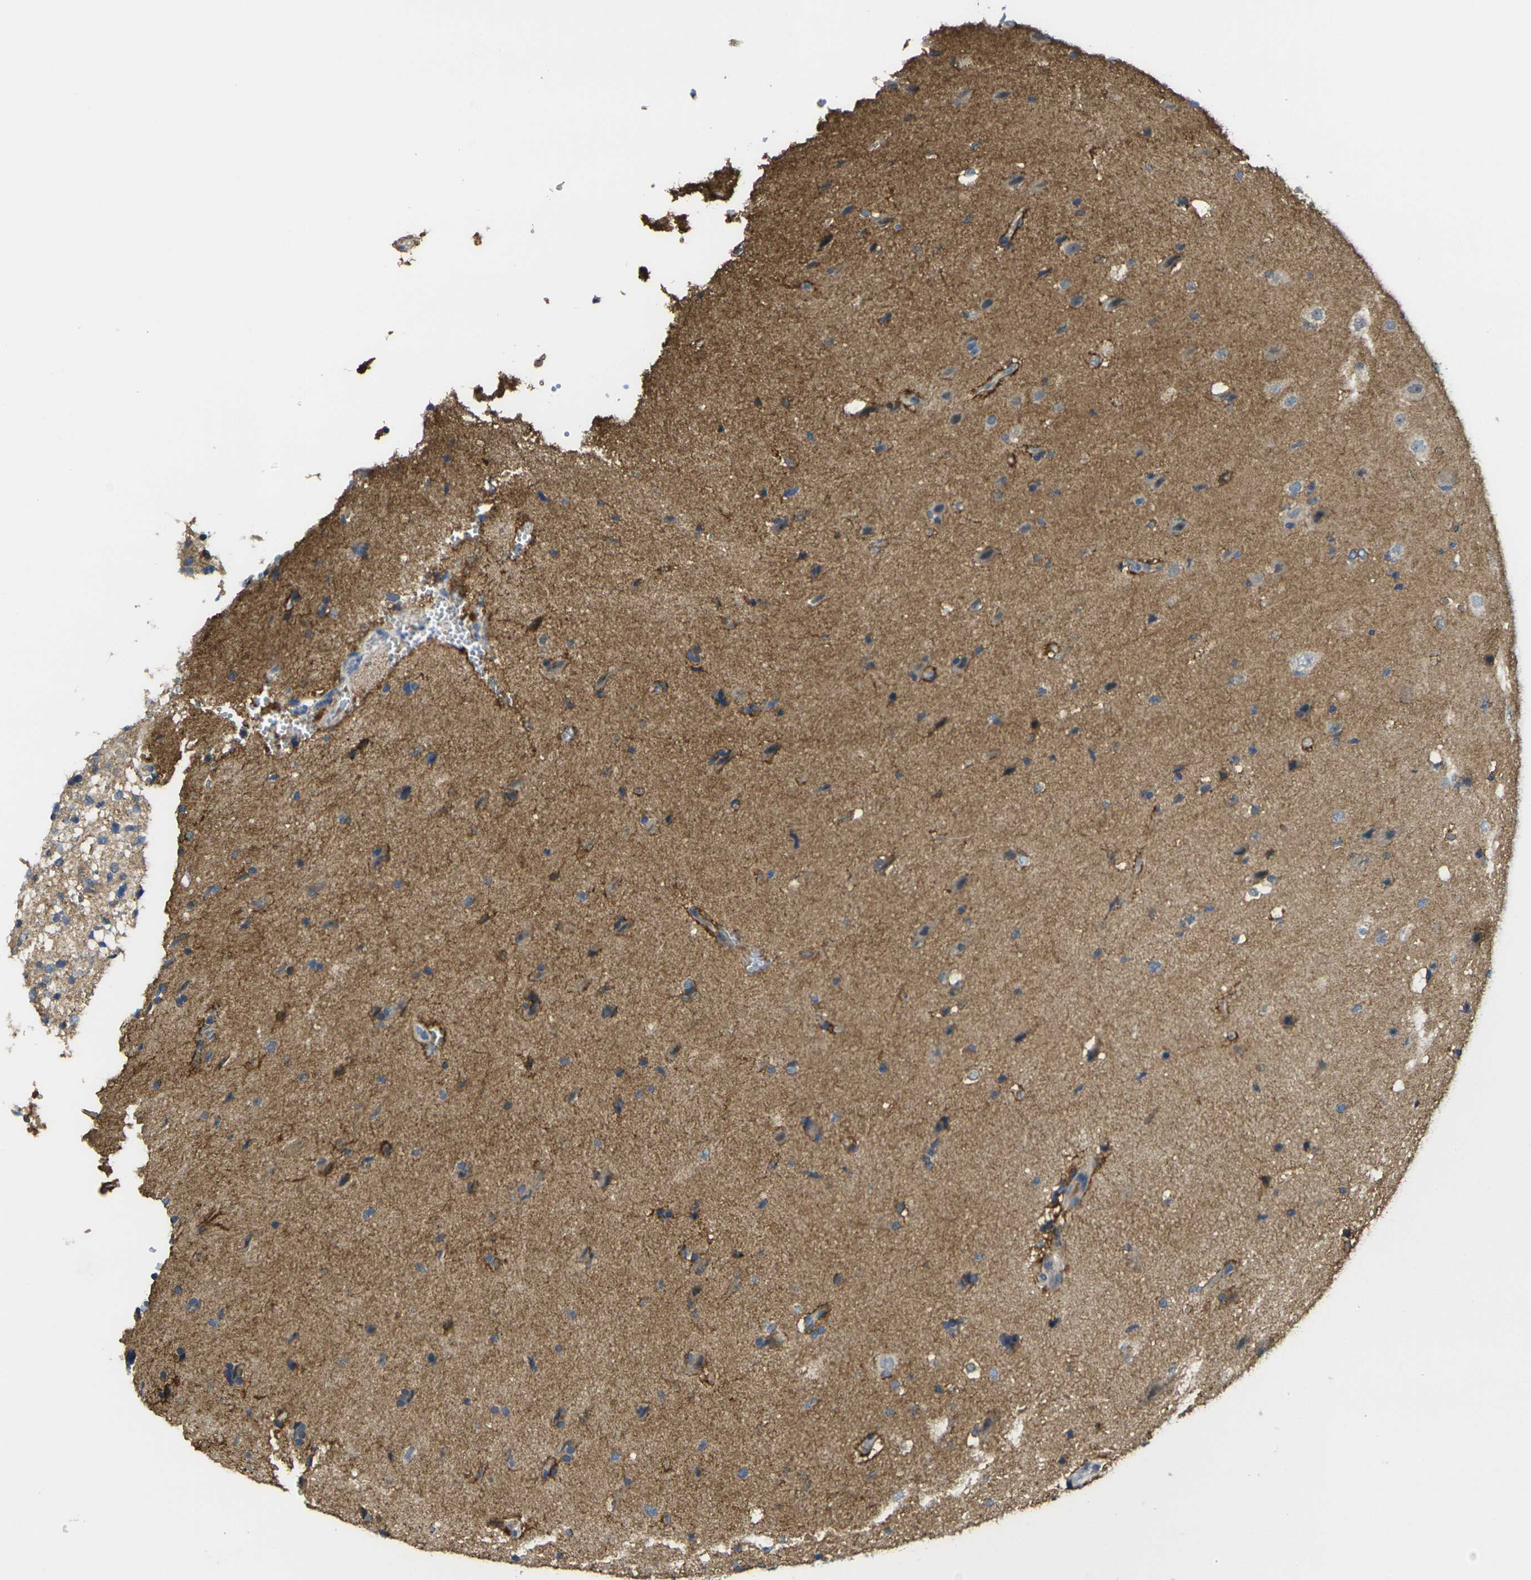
{"staining": {"intensity": "moderate", "quantity": "<25%", "location": "cytoplasmic/membranous"}, "tissue": "glioma", "cell_type": "Tumor cells", "image_type": "cancer", "snomed": [{"axis": "morphology", "description": "Glioma, malignant, Low grade"}, {"axis": "topography", "description": "Brain"}], "caption": "Moderate cytoplasmic/membranous staining is appreciated in approximately <25% of tumor cells in low-grade glioma (malignant).", "gene": "GNA12", "patient": {"sex": "female", "age": 37}}